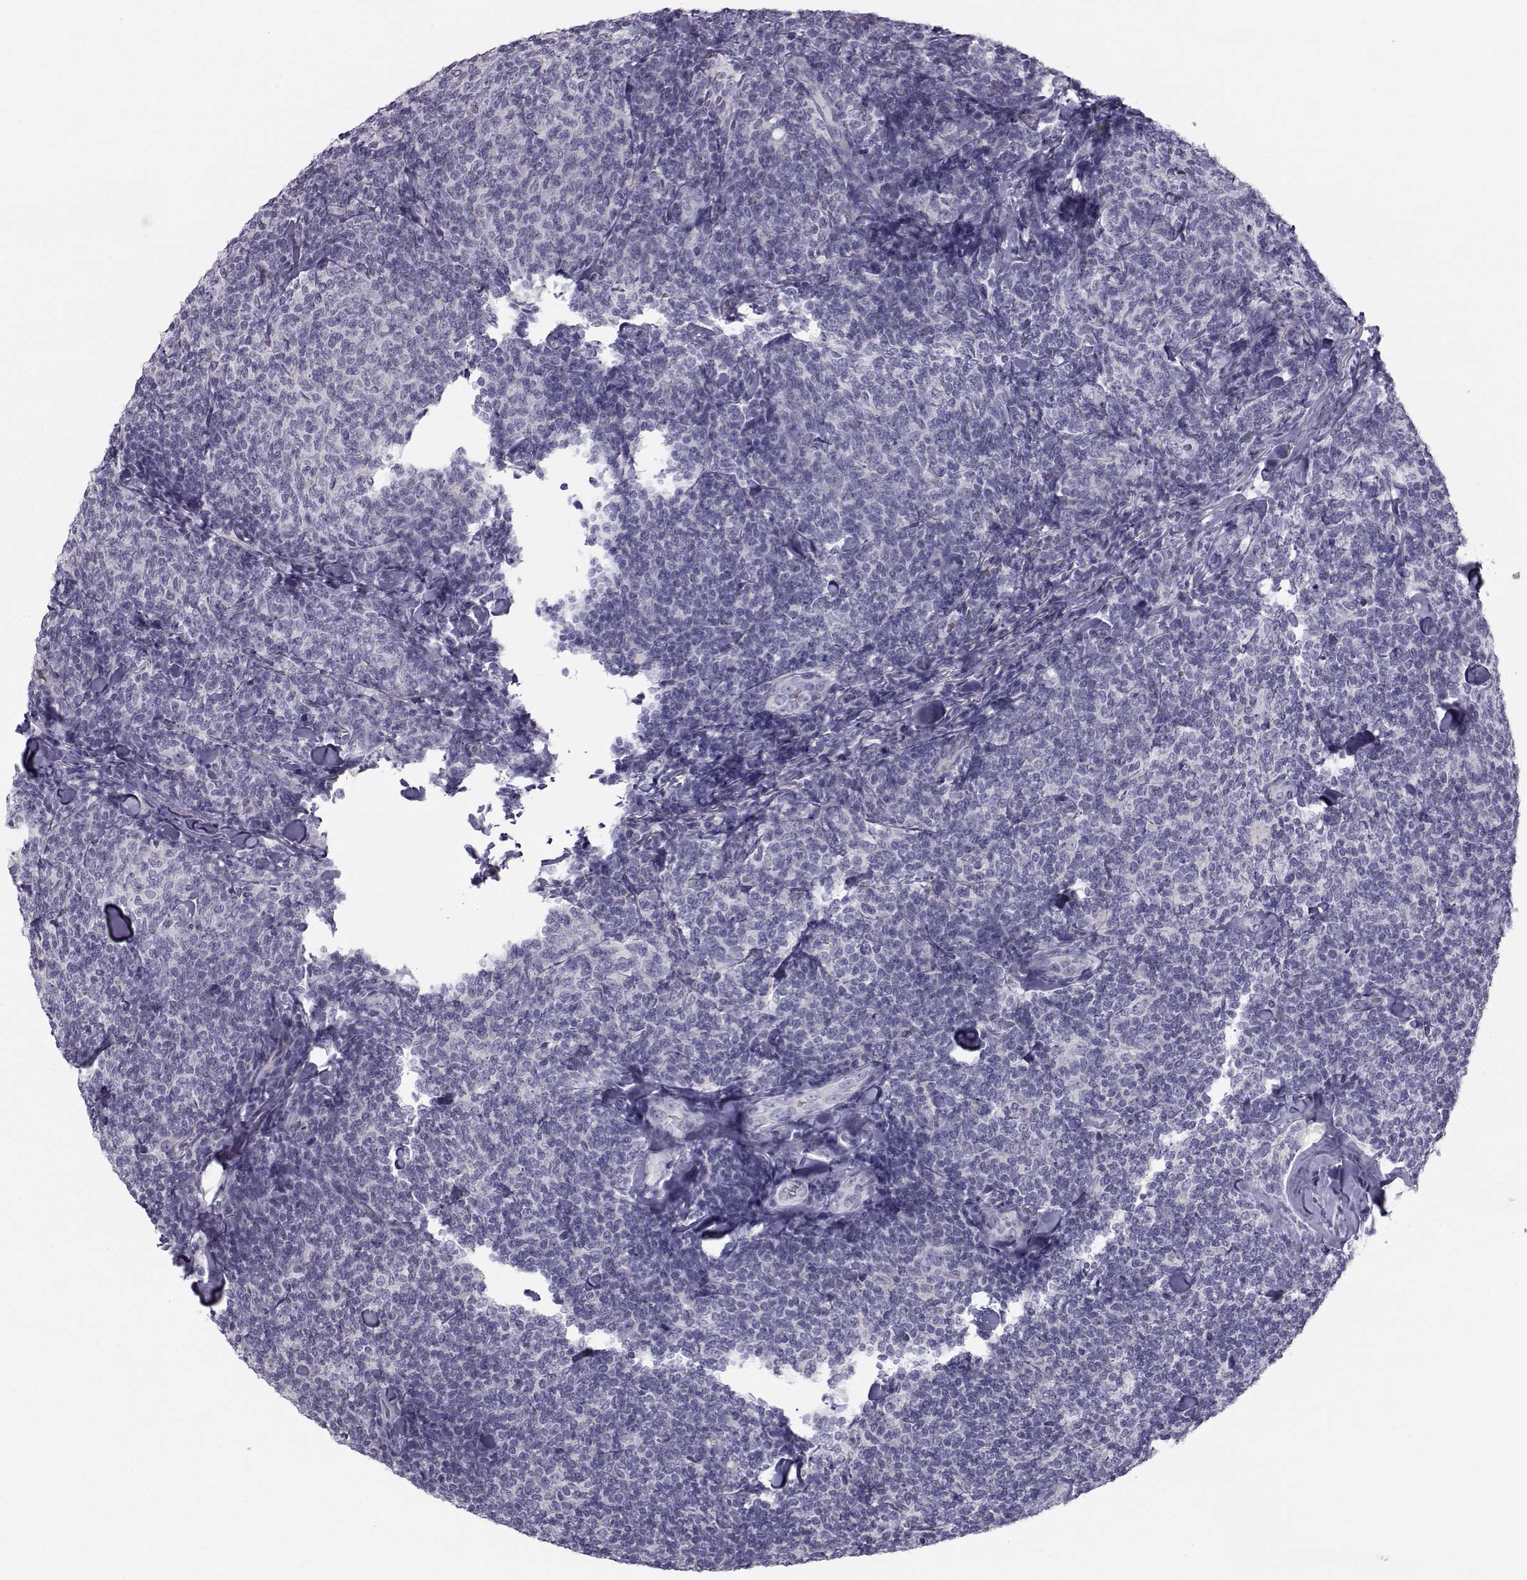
{"staining": {"intensity": "negative", "quantity": "none", "location": "none"}, "tissue": "lymphoma", "cell_type": "Tumor cells", "image_type": "cancer", "snomed": [{"axis": "morphology", "description": "Malignant lymphoma, non-Hodgkin's type, Low grade"}, {"axis": "topography", "description": "Lymph node"}], "caption": "Immunohistochemistry photomicrograph of lymphoma stained for a protein (brown), which displays no expression in tumor cells.", "gene": "GARIN3", "patient": {"sex": "female", "age": 56}}